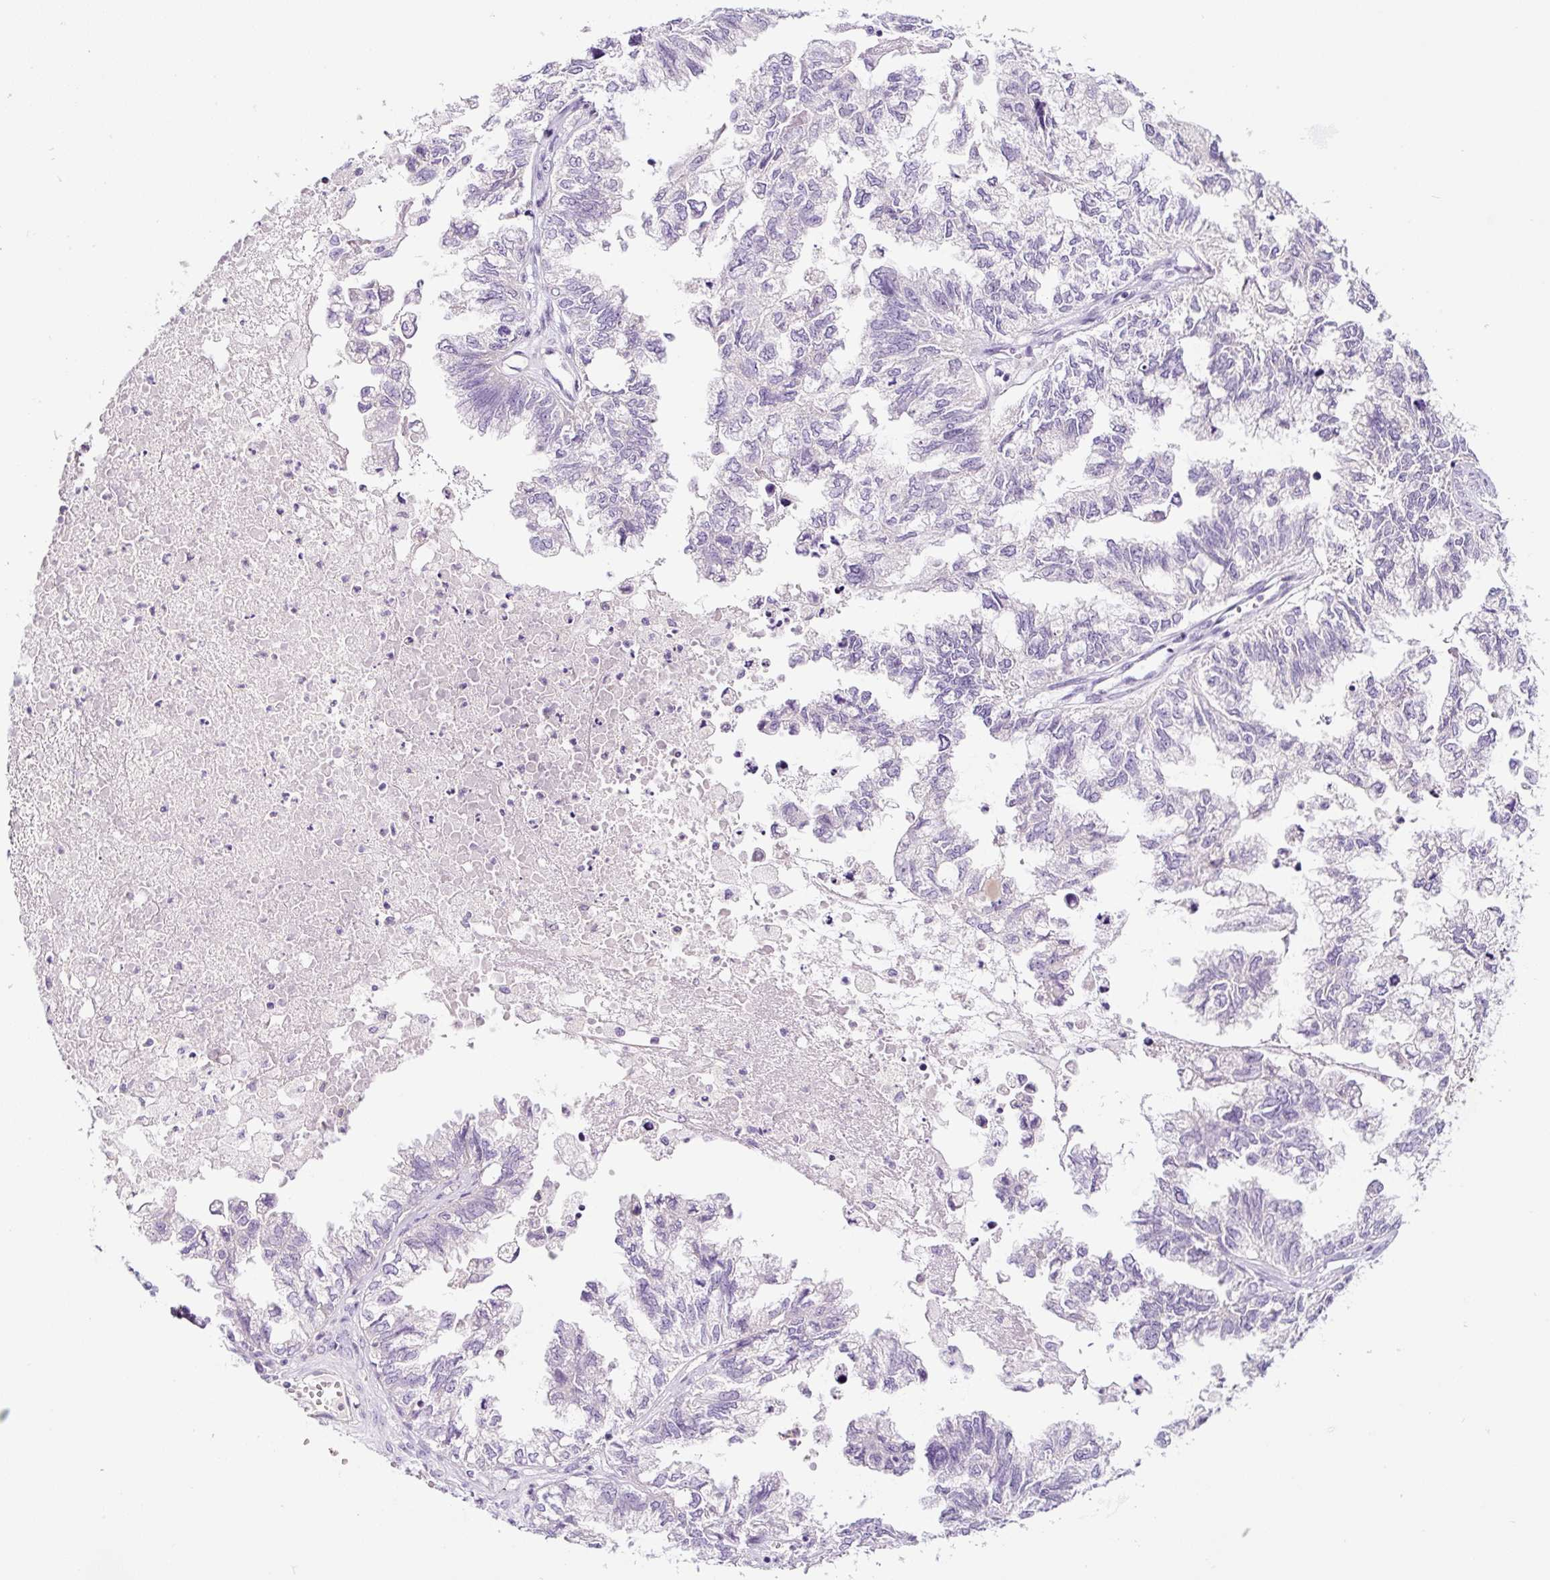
{"staining": {"intensity": "negative", "quantity": "none", "location": "none"}, "tissue": "ovarian cancer", "cell_type": "Tumor cells", "image_type": "cancer", "snomed": [{"axis": "morphology", "description": "Cystadenocarcinoma, mucinous, NOS"}, {"axis": "topography", "description": "Ovary"}], "caption": "Ovarian cancer was stained to show a protein in brown. There is no significant staining in tumor cells.", "gene": "RNF212B", "patient": {"sex": "female", "age": 72}}